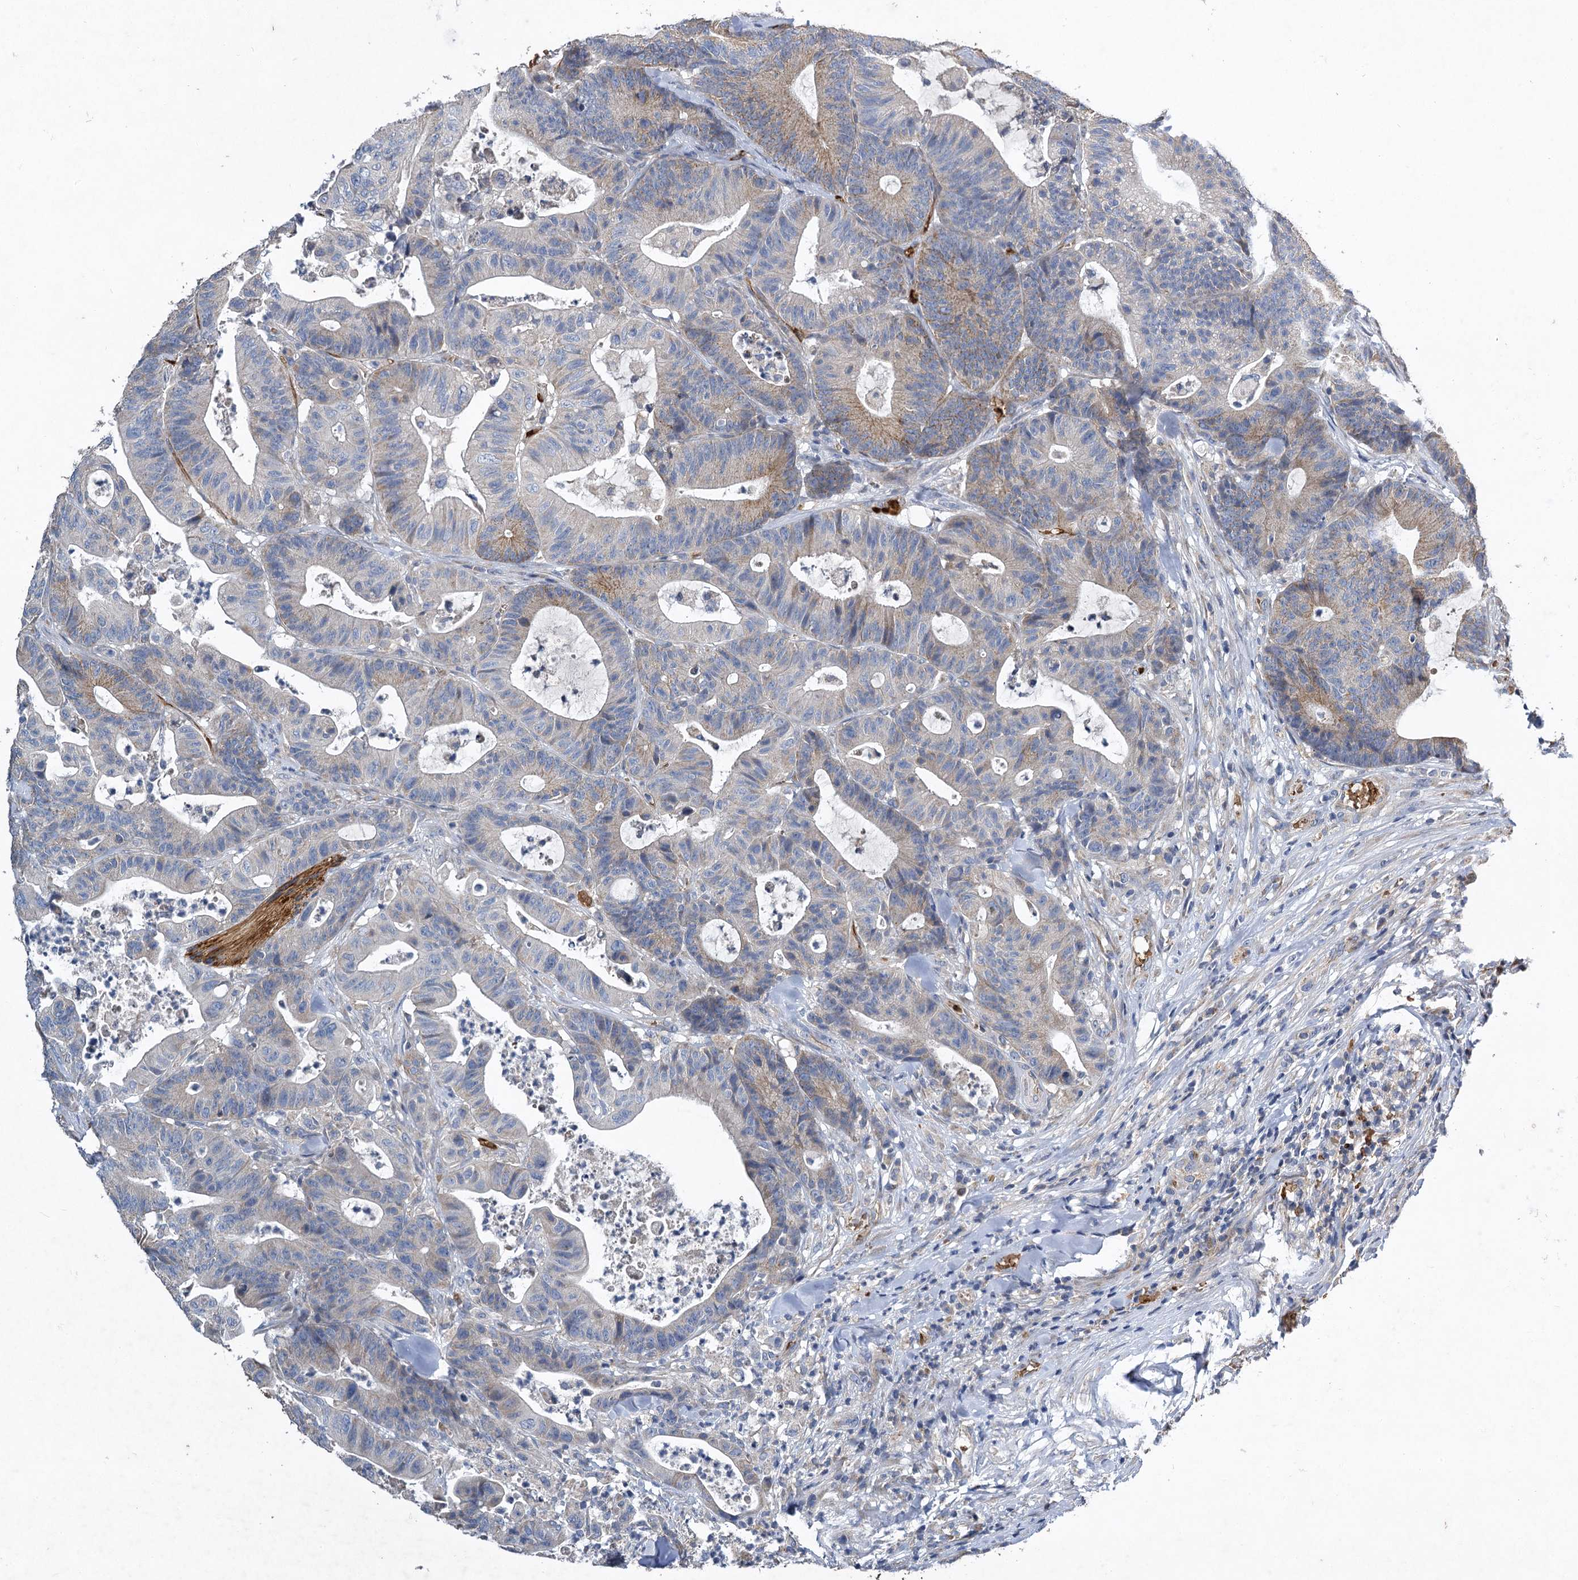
{"staining": {"intensity": "moderate", "quantity": "<25%", "location": "cytoplasmic/membranous"}, "tissue": "colorectal cancer", "cell_type": "Tumor cells", "image_type": "cancer", "snomed": [{"axis": "morphology", "description": "Adenocarcinoma, NOS"}, {"axis": "topography", "description": "Colon"}], "caption": "Immunohistochemistry (DAB (3,3'-diaminobenzidine)) staining of colorectal cancer (adenocarcinoma) shows moderate cytoplasmic/membranous protein expression in approximately <25% of tumor cells. Nuclei are stained in blue.", "gene": "BCS1L", "patient": {"sex": "female", "age": 84}}